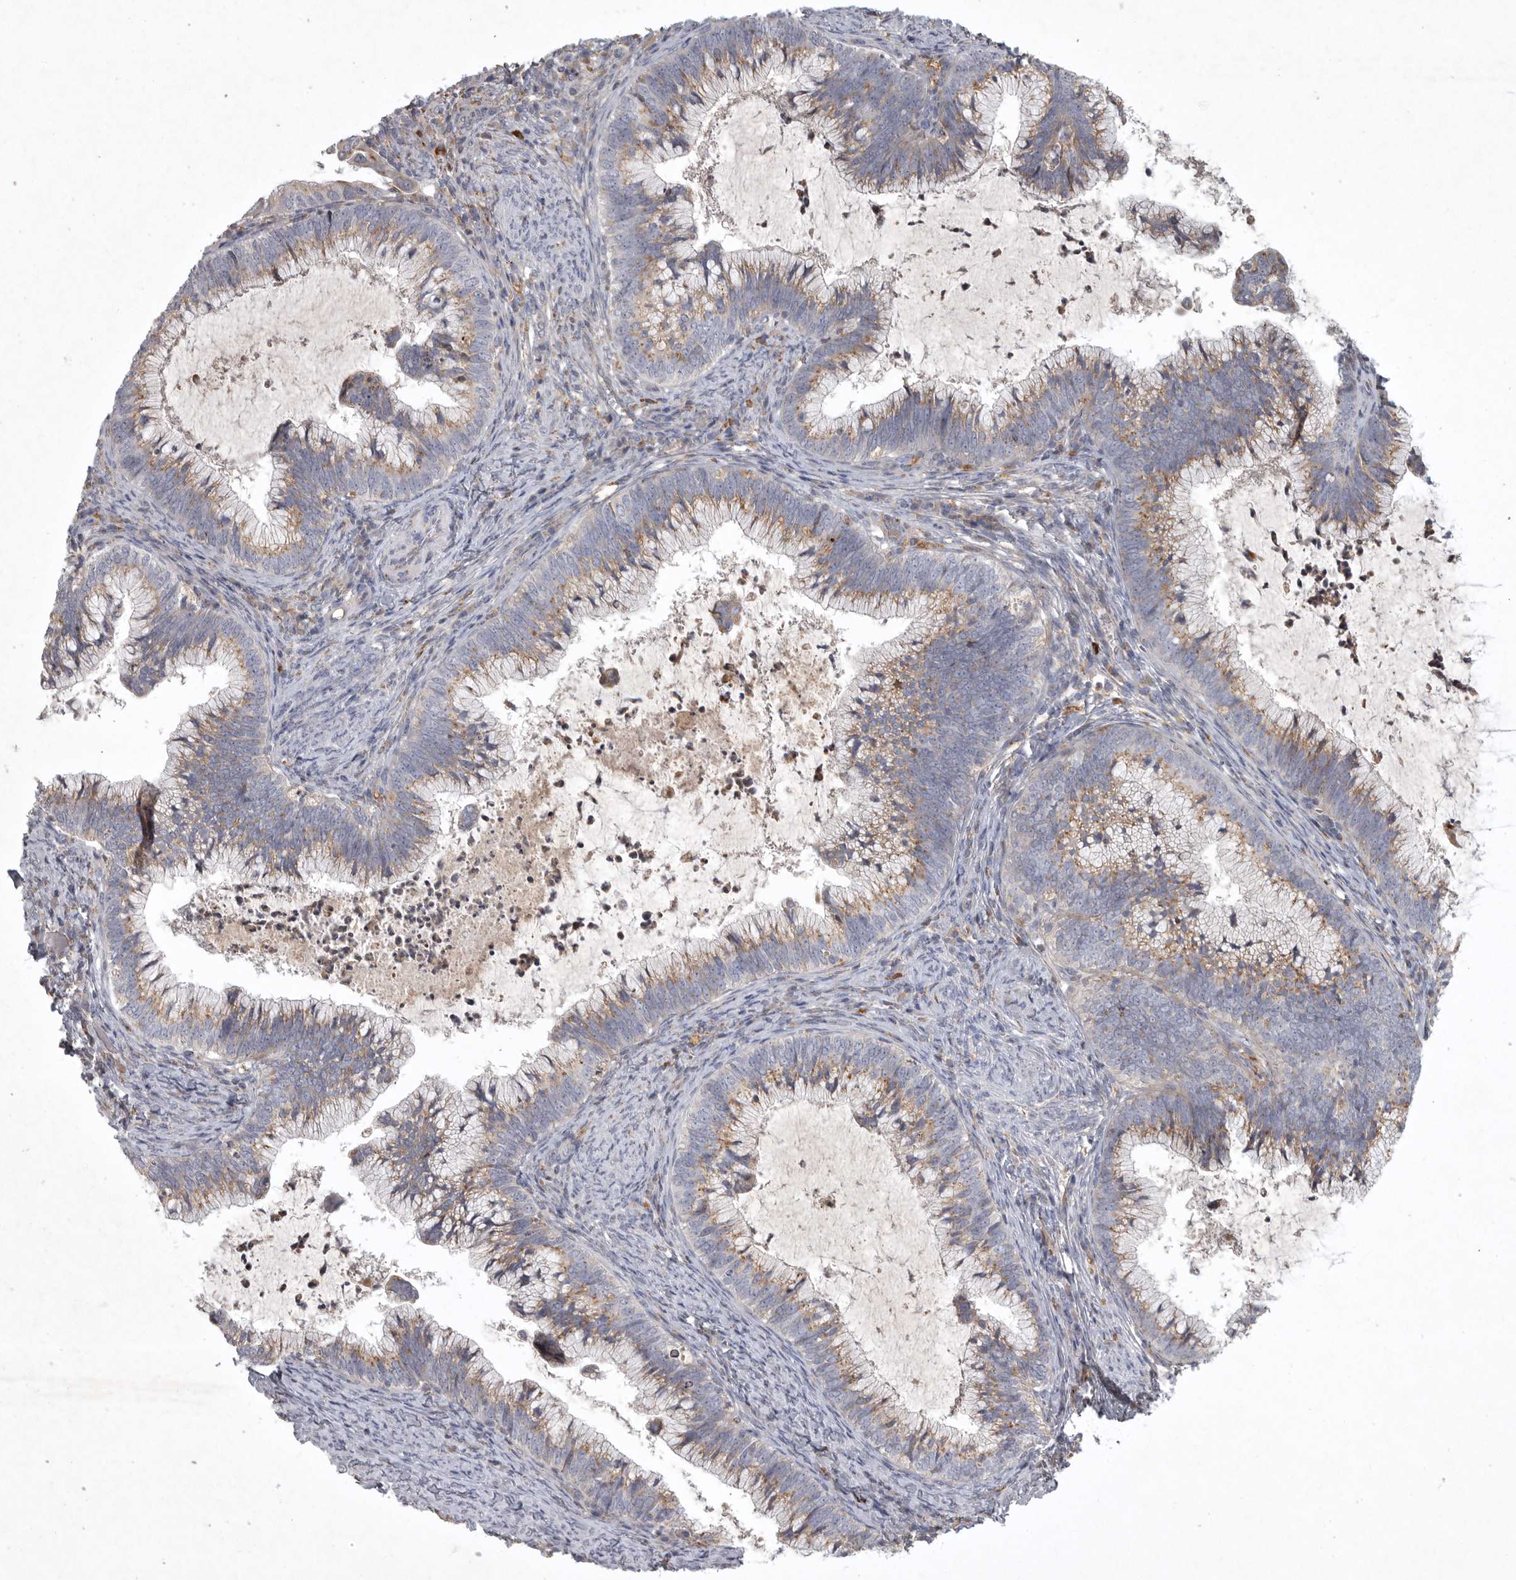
{"staining": {"intensity": "moderate", "quantity": ">75%", "location": "cytoplasmic/membranous"}, "tissue": "cervical cancer", "cell_type": "Tumor cells", "image_type": "cancer", "snomed": [{"axis": "morphology", "description": "Adenocarcinoma, NOS"}, {"axis": "topography", "description": "Cervix"}], "caption": "Cervical cancer tissue shows moderate cytoplasmic/membranous expression in approximately >75% of tumor cells", "gene": "LAMTOR3", "patient": {"sex": "female", "age": 36}}